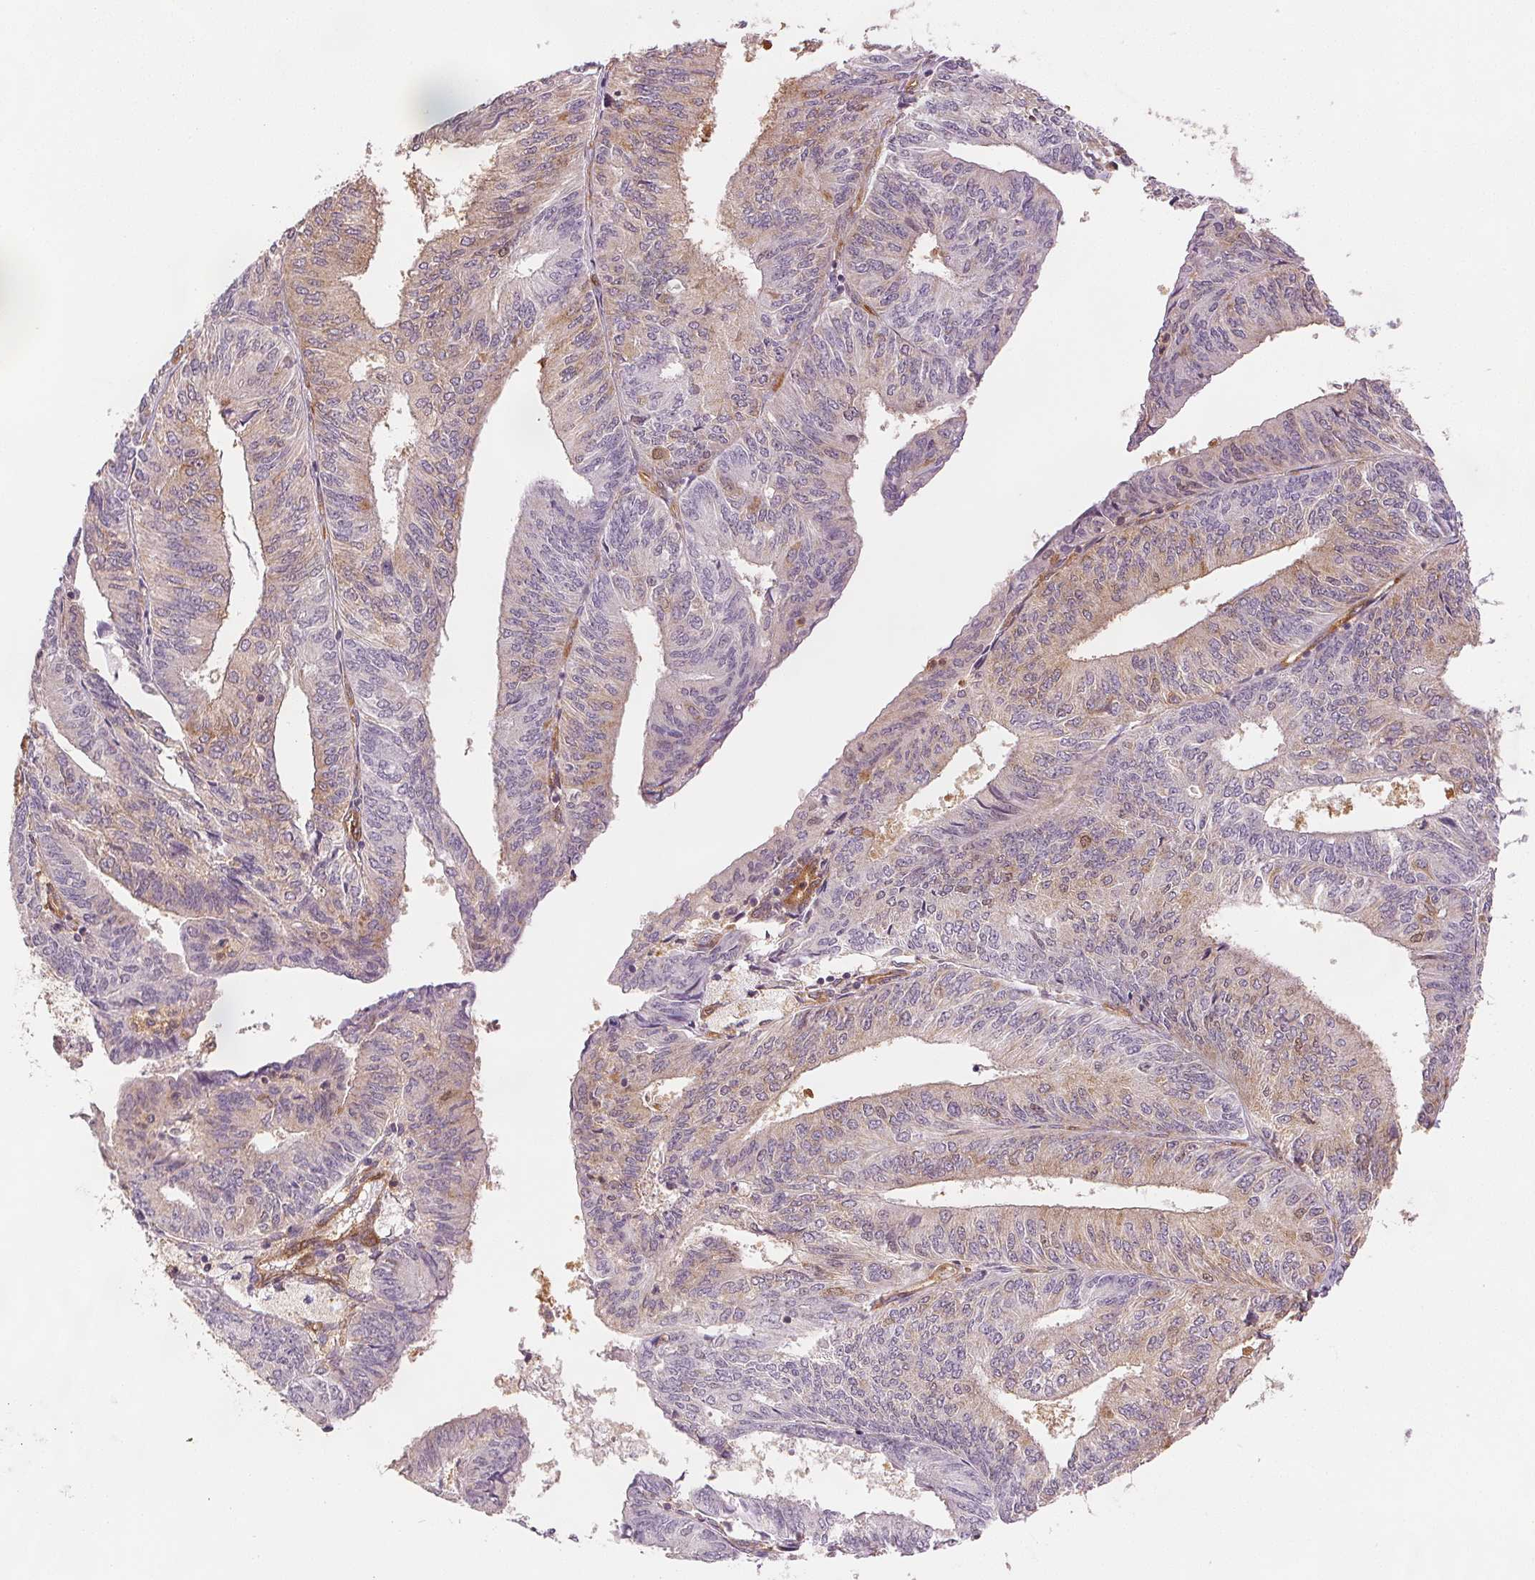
{"staining": {"intensity": "weak", "quantity": "<25%", "location": "cytoplasmic/membranous"}, "tissue": "endometrial cancer", "cell_type": "Tumor cells", "image_type": "cancer", "snomed": [{"axis": "morphology", "description": "Adenocarcinoma, NOS"}, {"axis": "topography", "description": "Endometrium"}], "caption": "The histopathology image shows no staining of tumor cells in endometrial cancer.", "gene": "DIAPH2", "patient": {"sex": "female", "age": 58}}